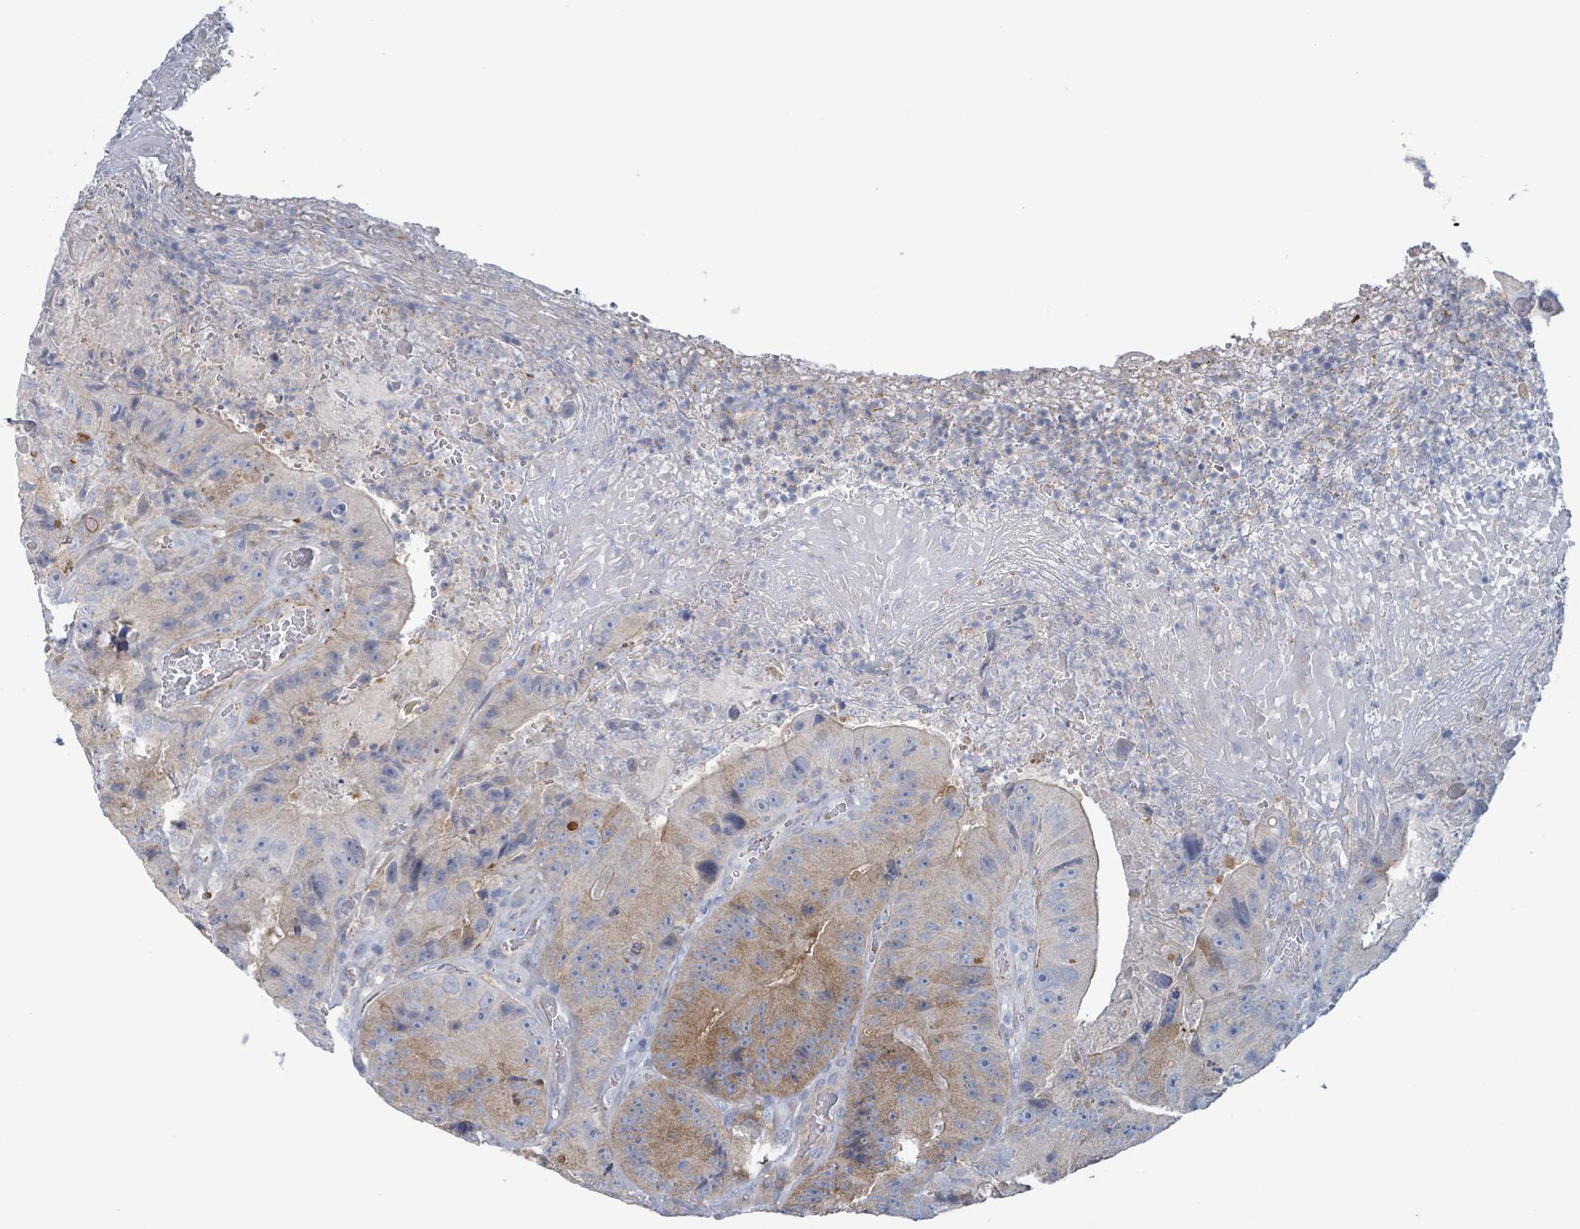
{"staining": {"intensity": "moderate", "quantity": "25%-75%", "location": "cytoplasmic/membranous"}, "tissue": "colorectal cancer", "cell_type": "Tumor cells", "image_type": "cancer", "snomed": [{"axis": "morphology", "description": "Adenocarcinoma, NOS"}, {"axis": "topography", "description": "Colon"}], "caption": "IHC of colorectal adenocarcinoma reveals medium levels of moderate cytoplasmic/membranous expression in about 25%-75% of tumor cells.", "gene": "PKLR", "patient": {"sex": "female", "age": 86}}